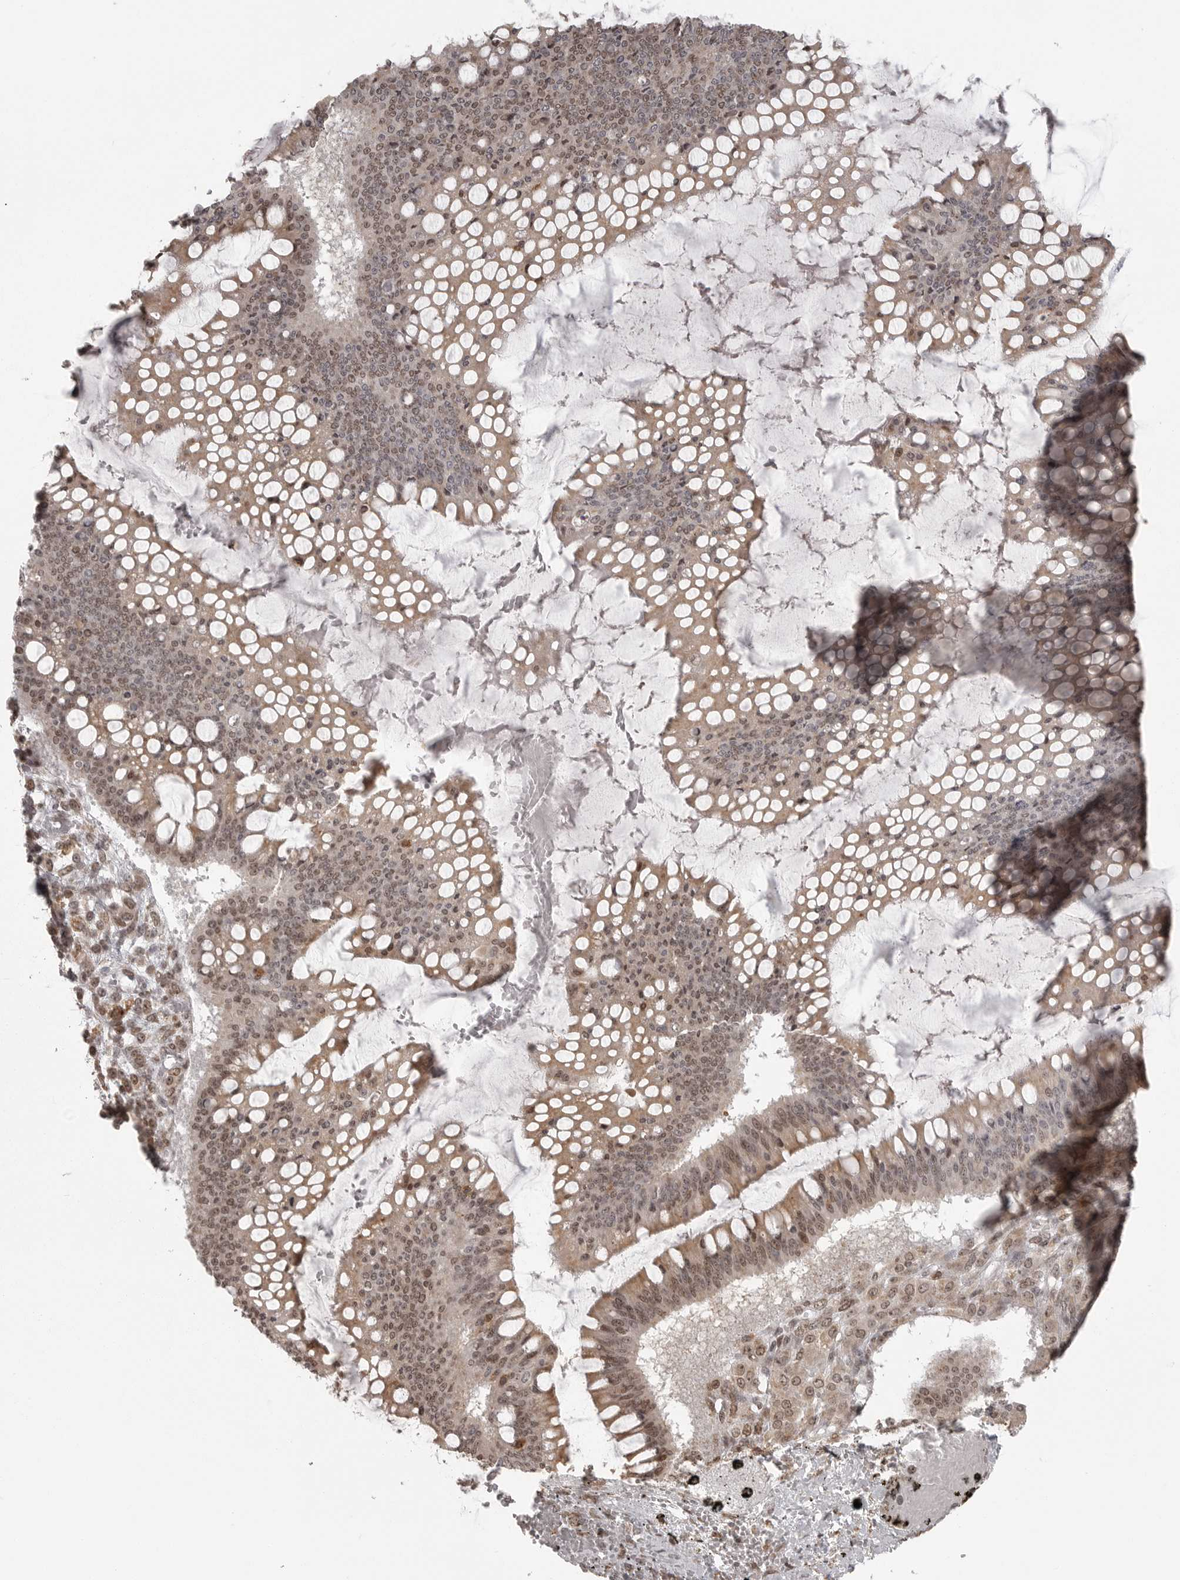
{"staining": {"intensity": "moderate", "quantity": ">75%", "location": "cytoplasmic/membranous,nuclear"}, "tissue": "ovarian cancer", "cell_type": "Tumor cells", "image_type": "cancer", "snomed": [{"axis": "morphology", "description": "Cystadenocarcinoma, mucinous, NOS"}, {"axis": "topography", "description": "Ovary"}], "caption": "This is an image of IHC staining of ovarian mucinous cystadenocarcinoma, which shows moderate expression in the cytoplasmic/membranous and nuclear of tumor cells.", "gene": "ISG20L2", "patient": {"sex": "female", "age": 73}}